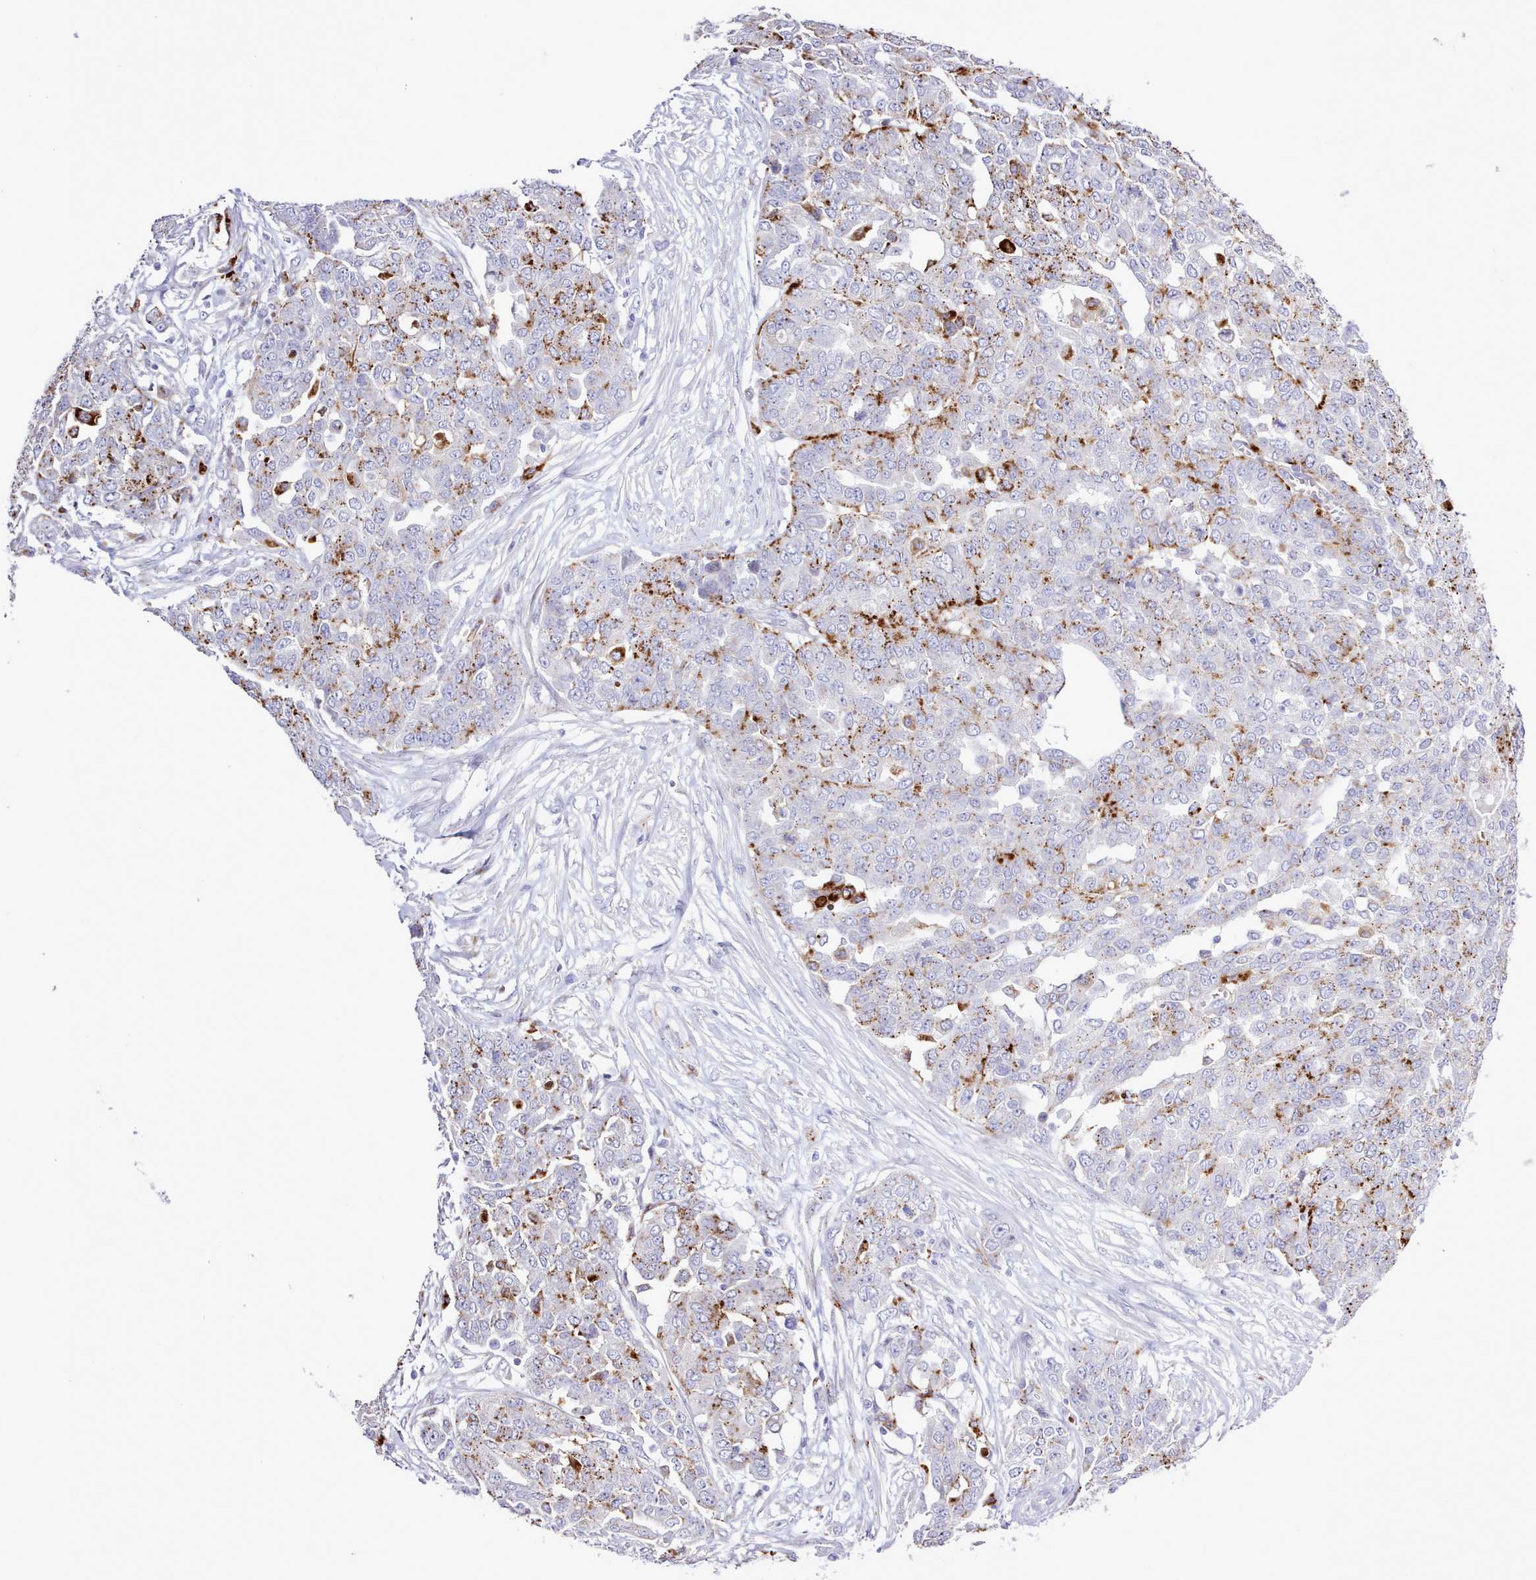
{"staining": {"intensity": "strong", "quantity": "25%-75%", "location": "cytoplasmic/membranous"}, "tissue": "ovarian cancer", "cell_type": "Tumor cells", "image_type": "cancer", "snomed": [{"axis": "morphology", "description": "Cystadenocarcinoma, serous, NOS"}, {"axis": "topography", "description": "Soft tissue"}, {"axis": "topography", "description": "Ovary"}], "caption": "Protein analysis of serous cystadenocarcinoma (ovarian) tissue displays strong cytoplasmic/membranous staining in about 25%-75% of tumor cells.", "gene": "SRD5A1", "patient": {"sex": "female", "age": 57}}